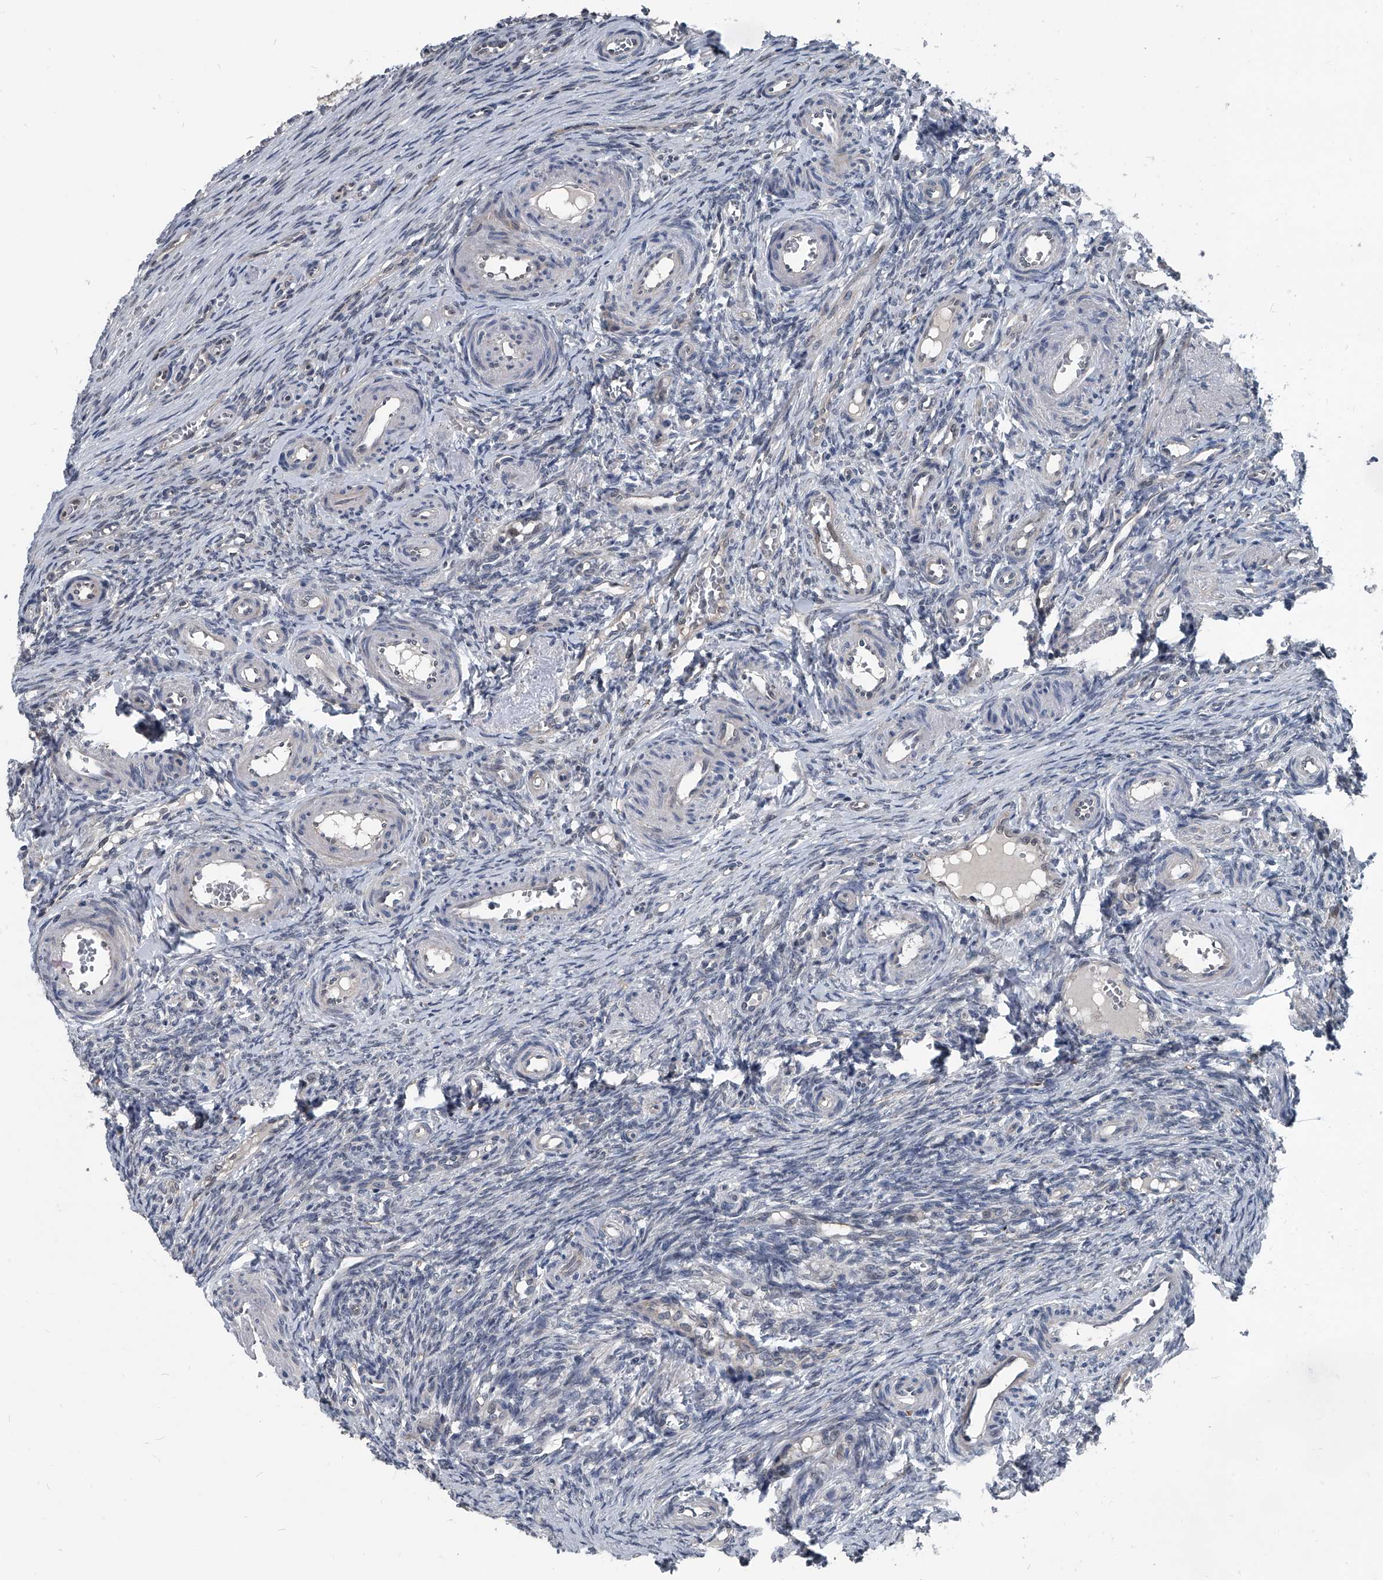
{"staining": {"intensity": "negative", "quantity": "none", "location": "none"}, "tissue": "ovary", "cell_type": "Ovarian stroma cells", "image_type": "normal", "snomed": [{"axis": "morphology", "description": "Adenocarcinoma, NOS"}, {"axis": "topography", "description": "Endometrium"}], "caption": "Immunohistochemistry (IHC) of benign human ovary demonstrates no positivity in ovarian stroma cells. Brightfield microscopy of immunohistochemistry (IHC) stained with DAB (brown) and hematoxylin (blue), captured at high magnification.", "gene": "MEN1", "patient": {"sex": "female", "age": 32}}